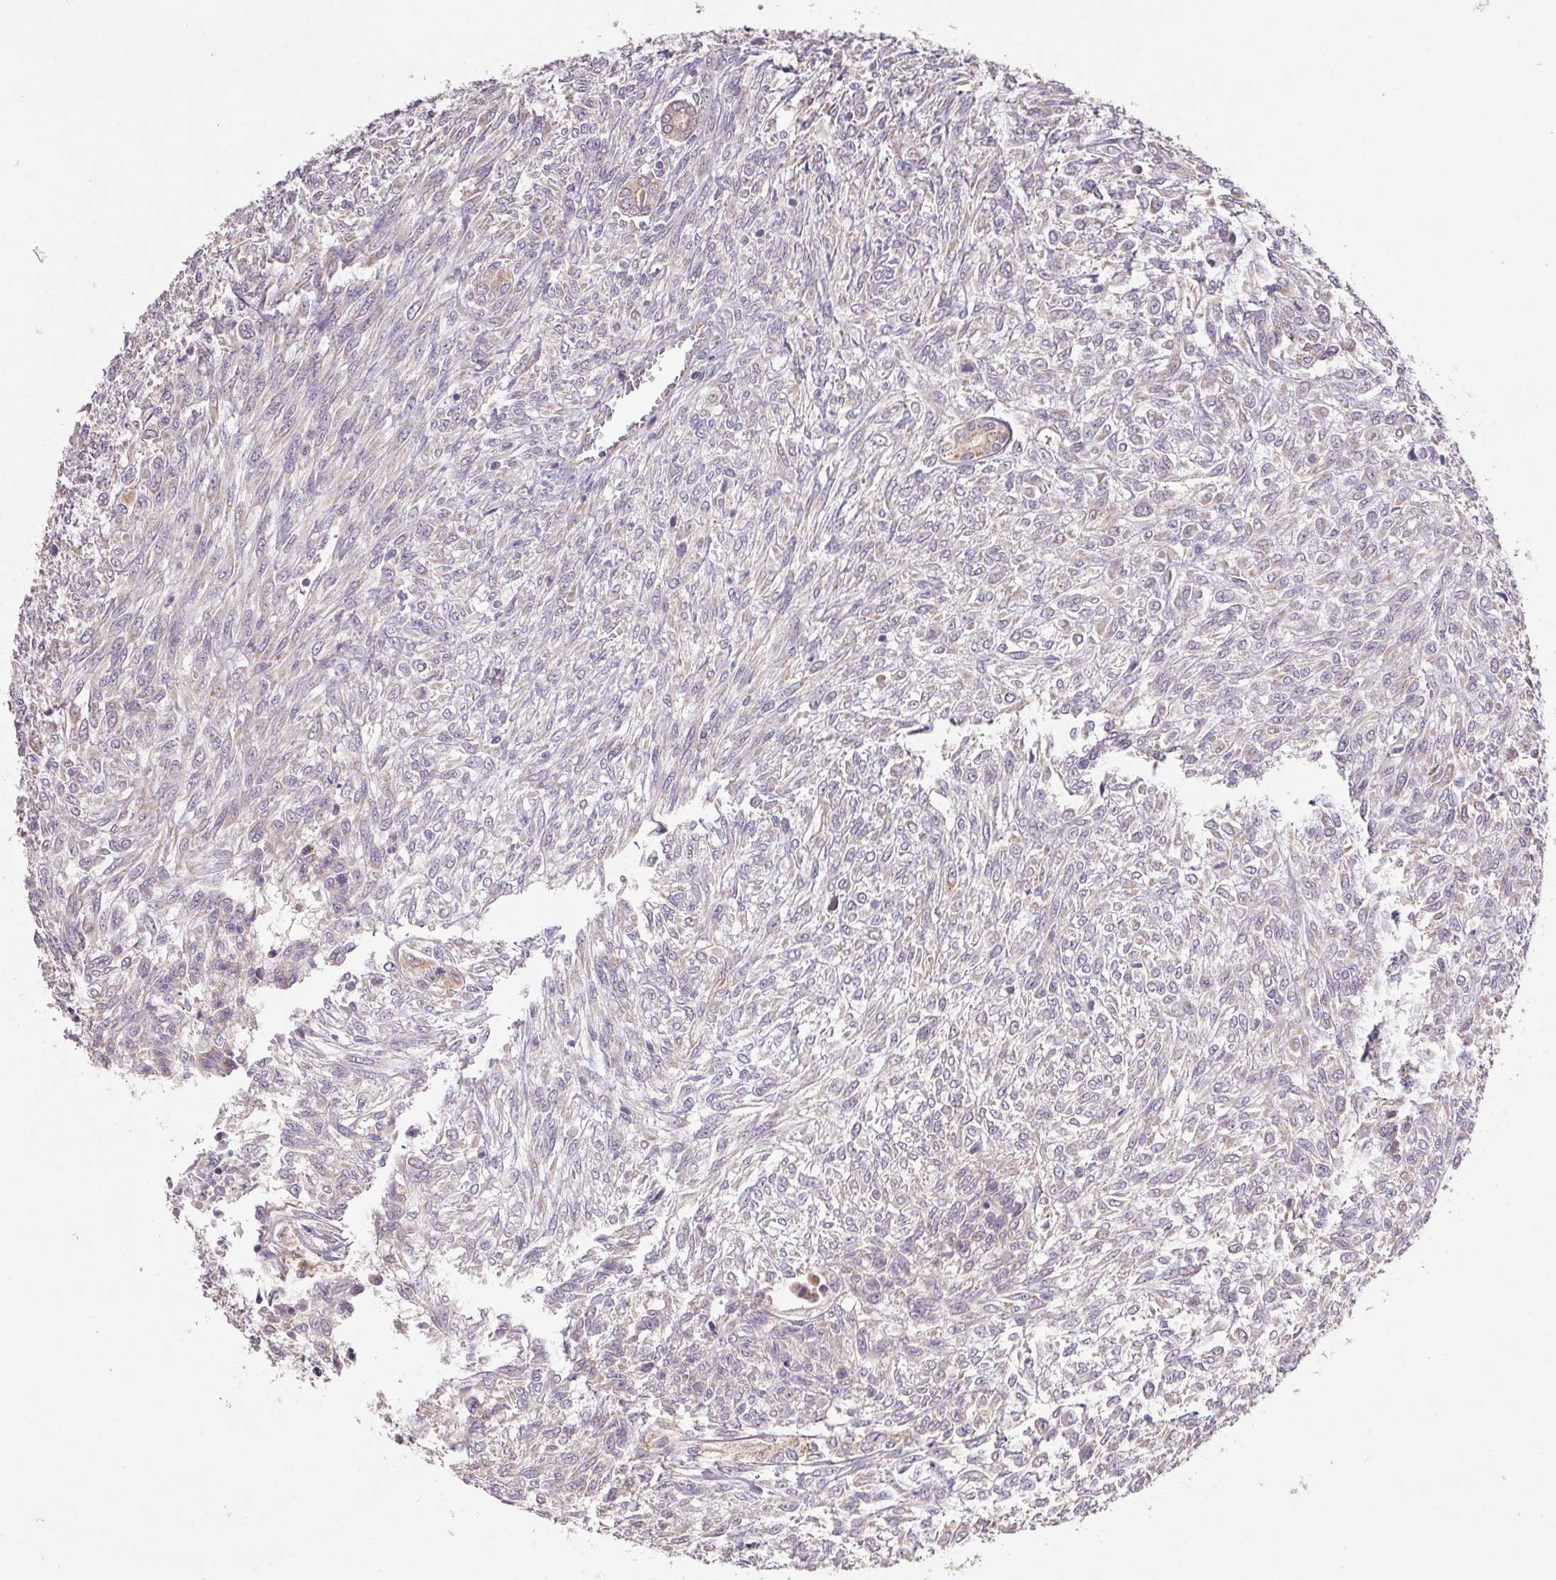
{"staining": {"intensity": "negative", "quantity": "none", "location": "none"}, "tissue": "renal cancer", "cell_type": "Tumor cells", "image_type": "cancer", "snomed": [{"axis": "morphology", "description": "Adenocarcinoma, NOS"}, {"axis": "topography", "description": "Kidney"}], "caption": "Immunohistochemical staining of renal cancer exhibits no significant staining in tumor cells.", "gene": "RAB11A", "patient": {"sex": "male", "age": 58}}